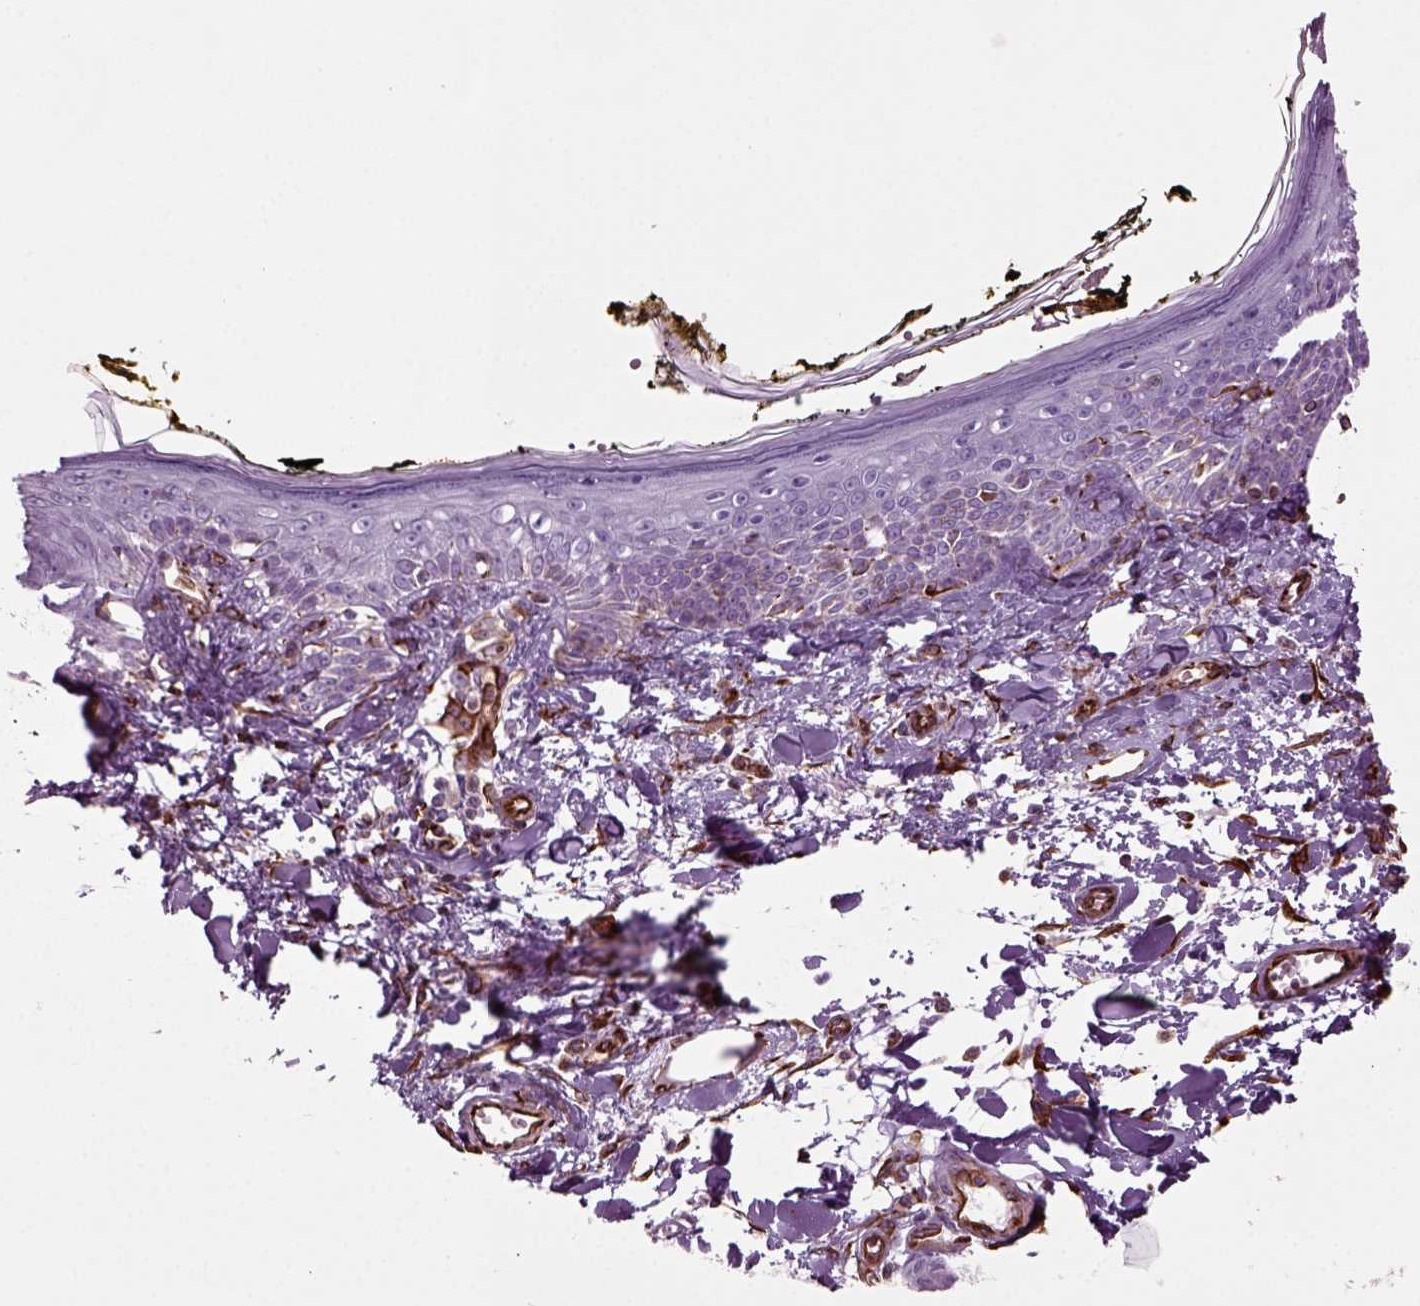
{"staining": {"intensity": "strong", "quantity": ">75%", "location": "cytoplasmic/membranous"}, "tissue": "skin", "cell_type": "Fibroblasts", "image_type": "normal", "snomed": [{"axis": "morphology", "description": "Normal tissue, NOS"}, {"axis": "topography", "description": "Skin"}], "caption": "Approximately >75% of fibroblasts in benign skin reveal strong cytoplasmic/membranous protein staining as visualized by brown immunohistochemical staining.", "gene": "ACER3", "patient": {"sex": "male", "age": 76}}